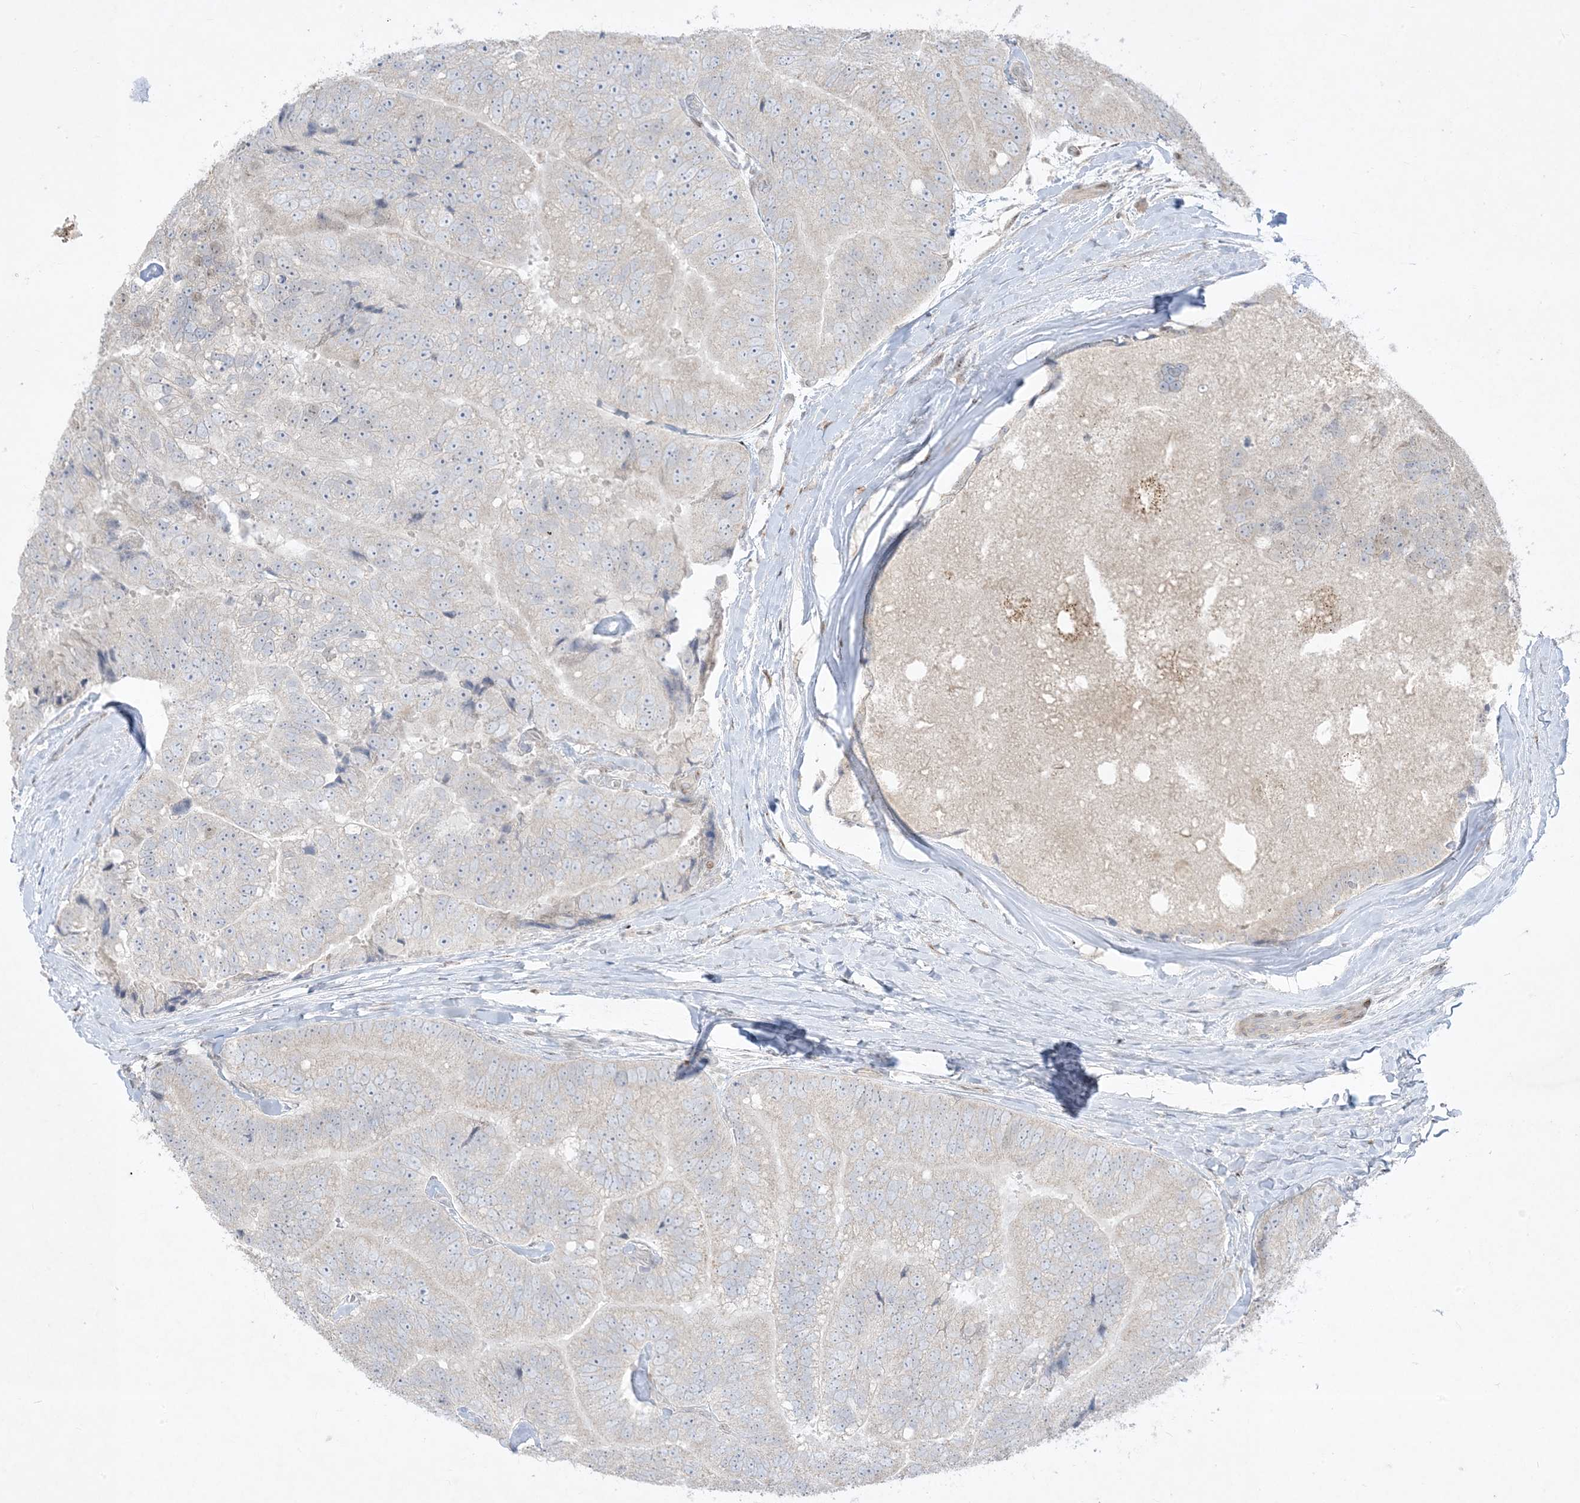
{"staining": {"intensity": "weak", "quantity": "<25%", "location": "cytoplasmic/membranous"}, "tissue": "prostate cancer", "cell_type": "Tumor cells", "image_type": "cancer", "snomed": [{"axis": "morphology", "description": "Adenocarcinoma, High grade"}, {"axis": "topography", "description": "Prostate"}], "caption": "Immunohistochemistry histopathology image of human prostate cancer stained for a protein (brown), which demonstrates no positivity in tumor cells.", "gene": "BHLHE40", "patient": {"sex": "male", "age": 70}}